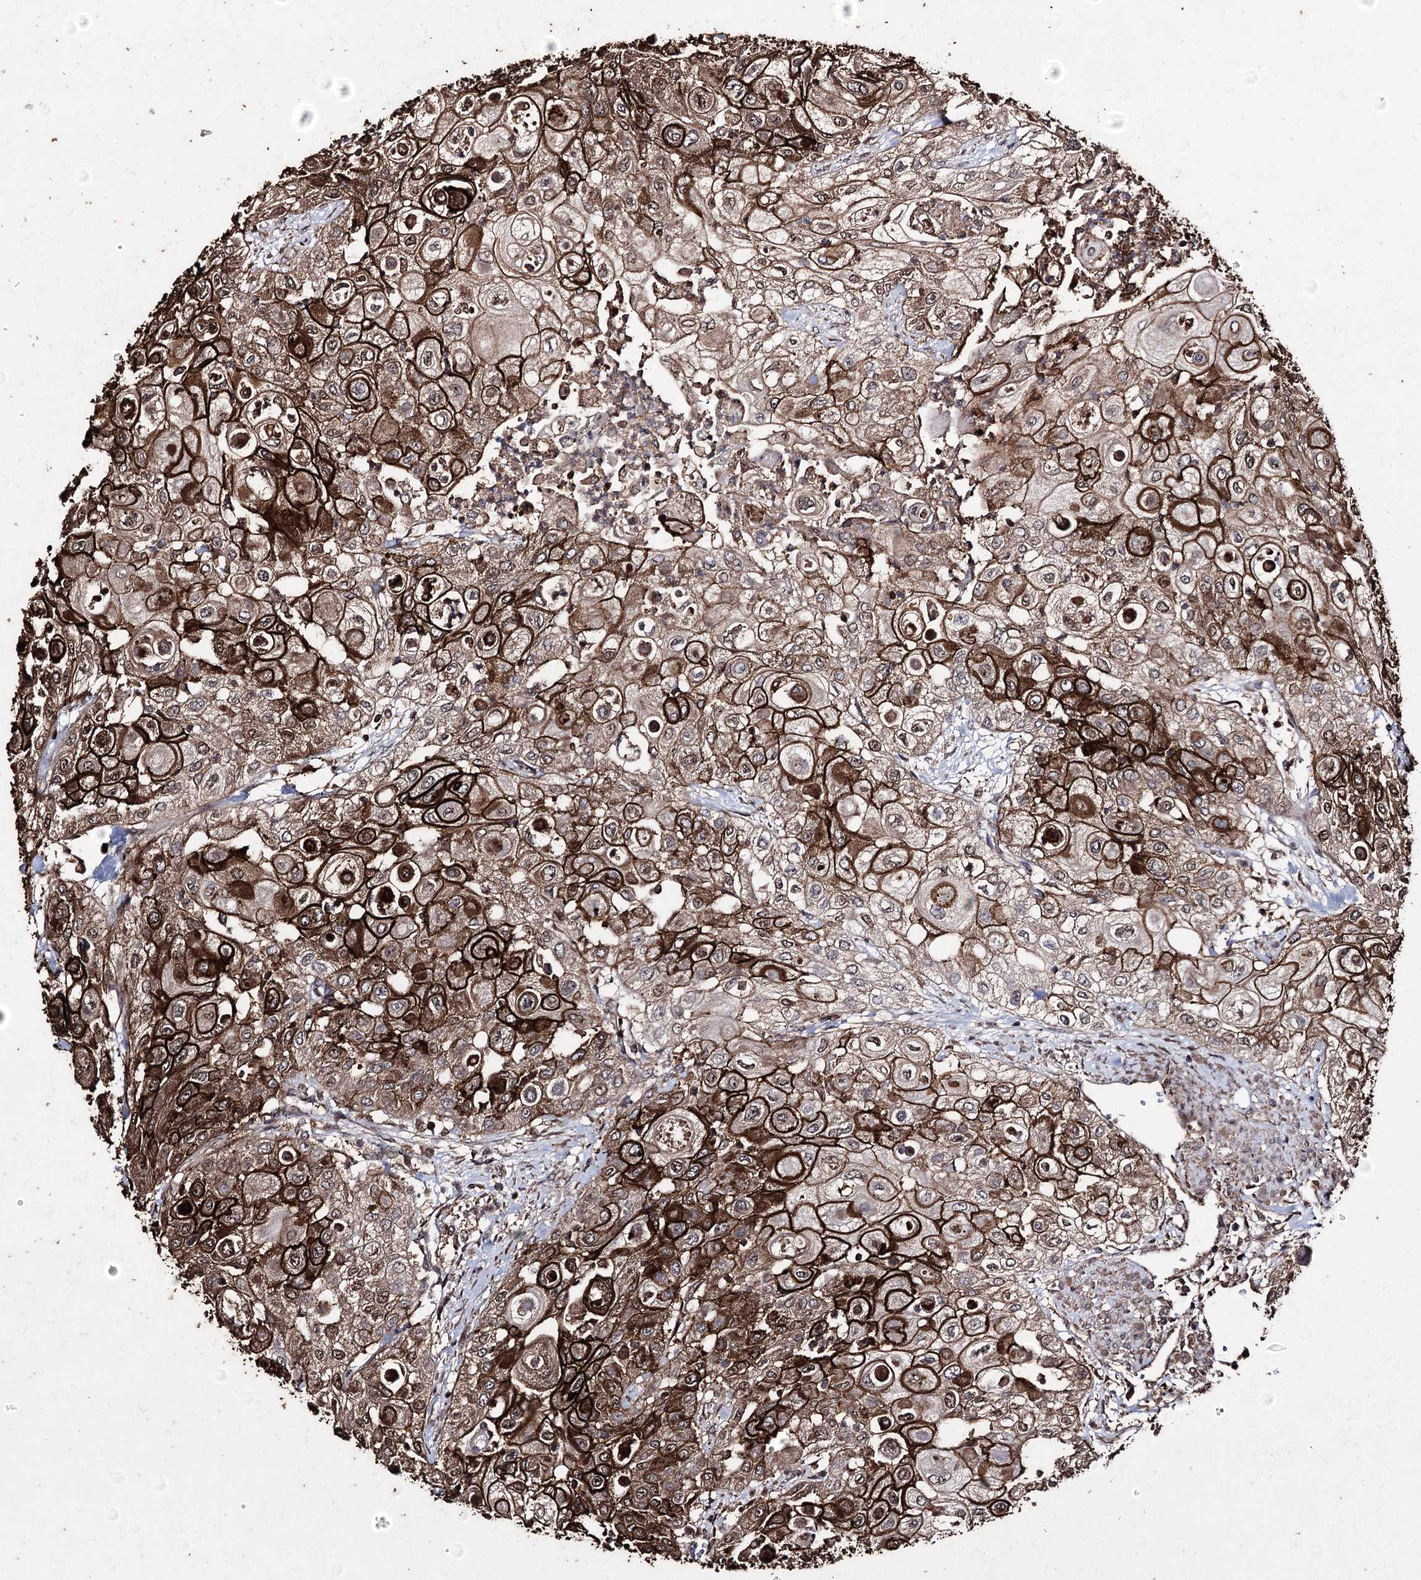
{"staining": {"intensity": "strong", "quantity": ">75%", "location": "cytoplasmic/membranous"}, "tissue": "urothelial cancer", "cell_type": "Tumor cells", "image_type": "cancer", "snomed": [{"axis": "morphology", "description": "Urothelial carcinoma, High grade"}, {"axis": "topography", "description": "Urinary bladder"}], "caption": "High-grade urothelial carcinoma stained with DAB immunohistochemistry (IHC) demonstrates high levels of strong cytoplasmic/membranous staining in about >75% of tumor cells.", "gene": "ZNF662", "patient": {"sex": "female", "age": 79}}